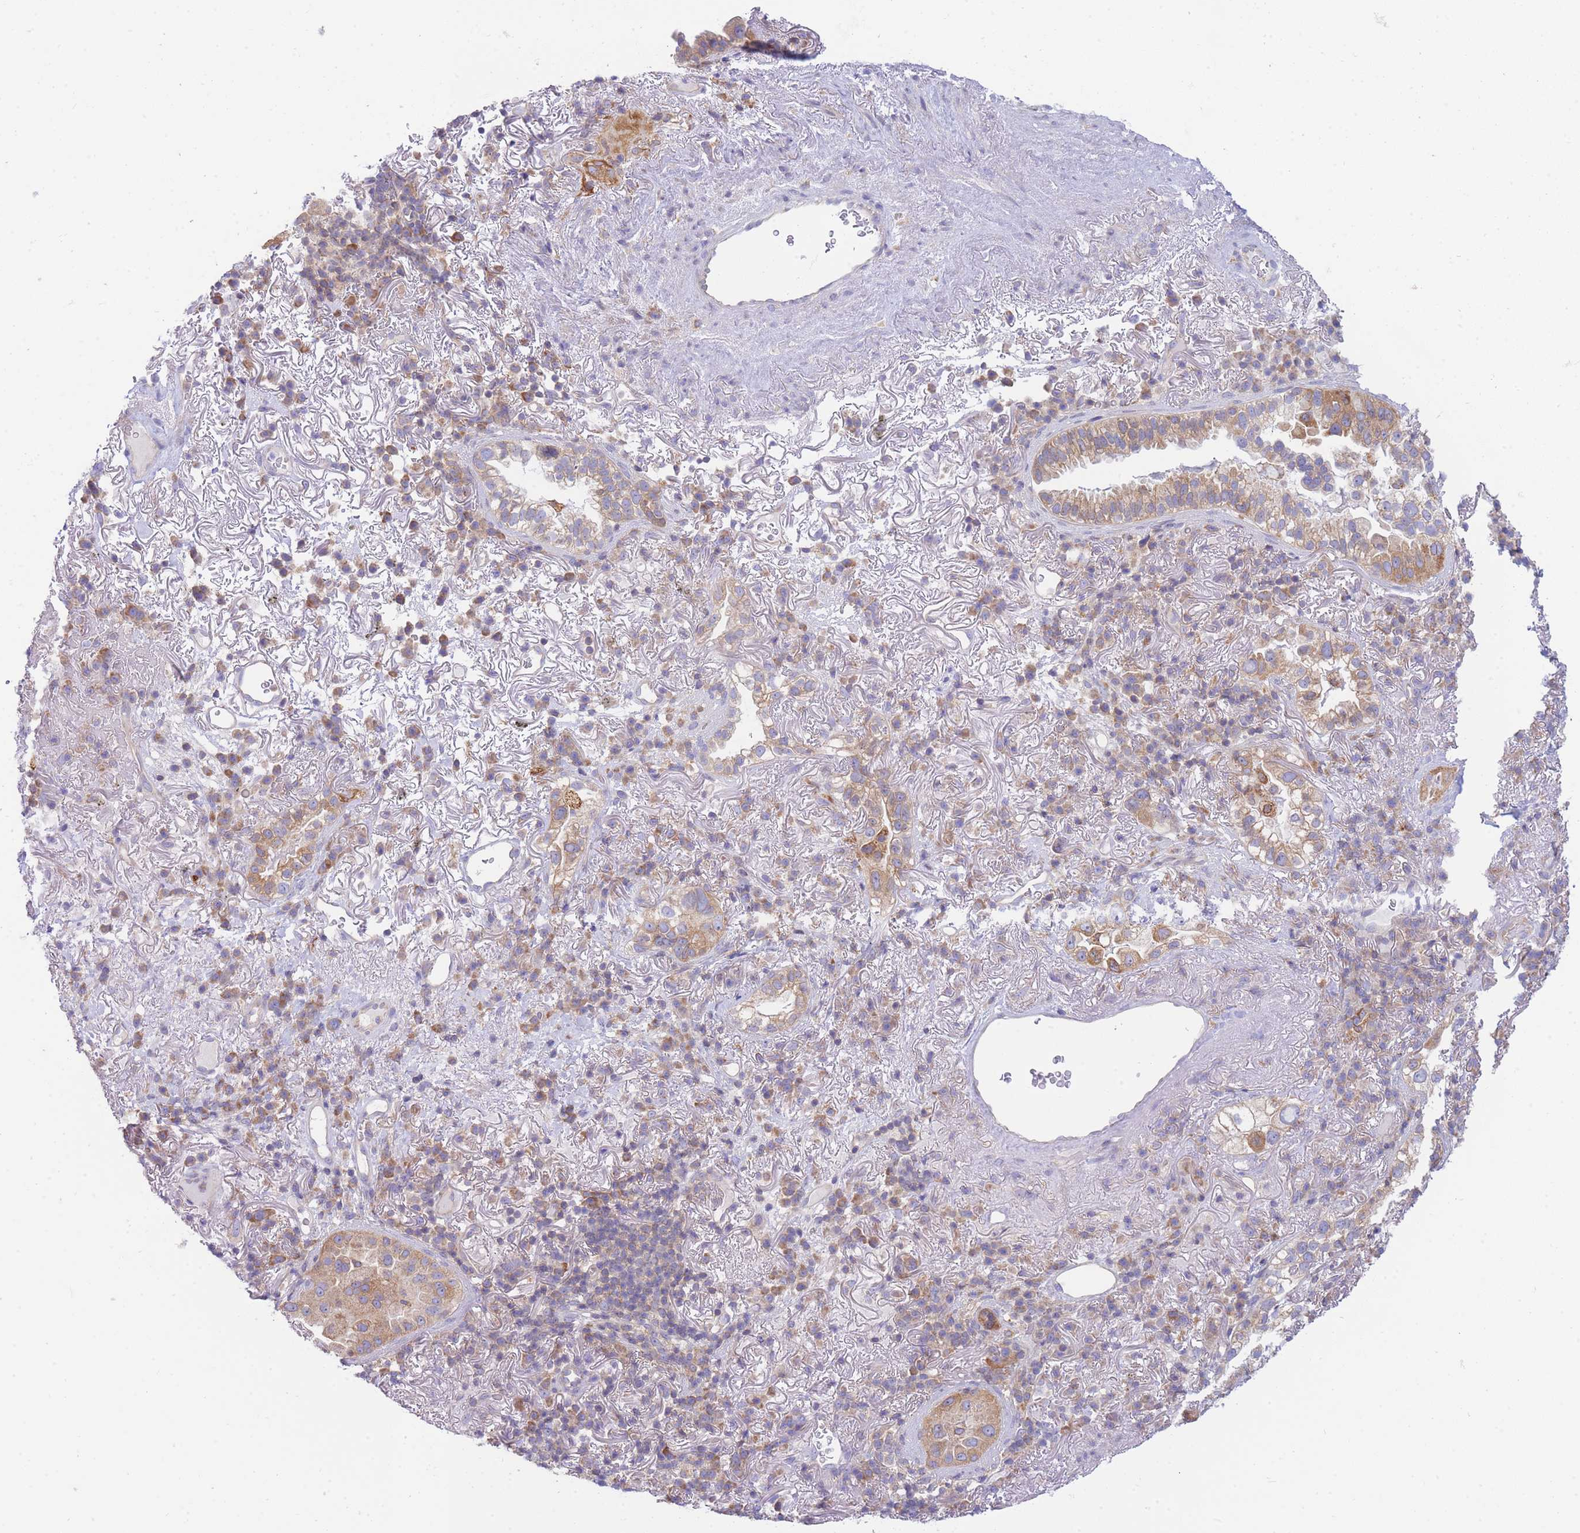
{"staining": {"intensity": "moderate", "quantity": ">75%", "location": "cytoplasmic/membranous"}, "tissue": "lung cancer", "cell_type": "Tumor cells", "image_type": "cancer", "snomed": [{"axis": "morphology", "description": "Adenocarcinoma, NOS"}, {"axis": "topography", "description": "Lung"}], "caption": "Protein expression analysis of human lung cancer (adenocarcinoma) reveals moderate cytoplasmic/membranous positivity in about >75% of tumor cells.", "gene": "SH2B2", "patient": {"sex": "female", "age": 69}}